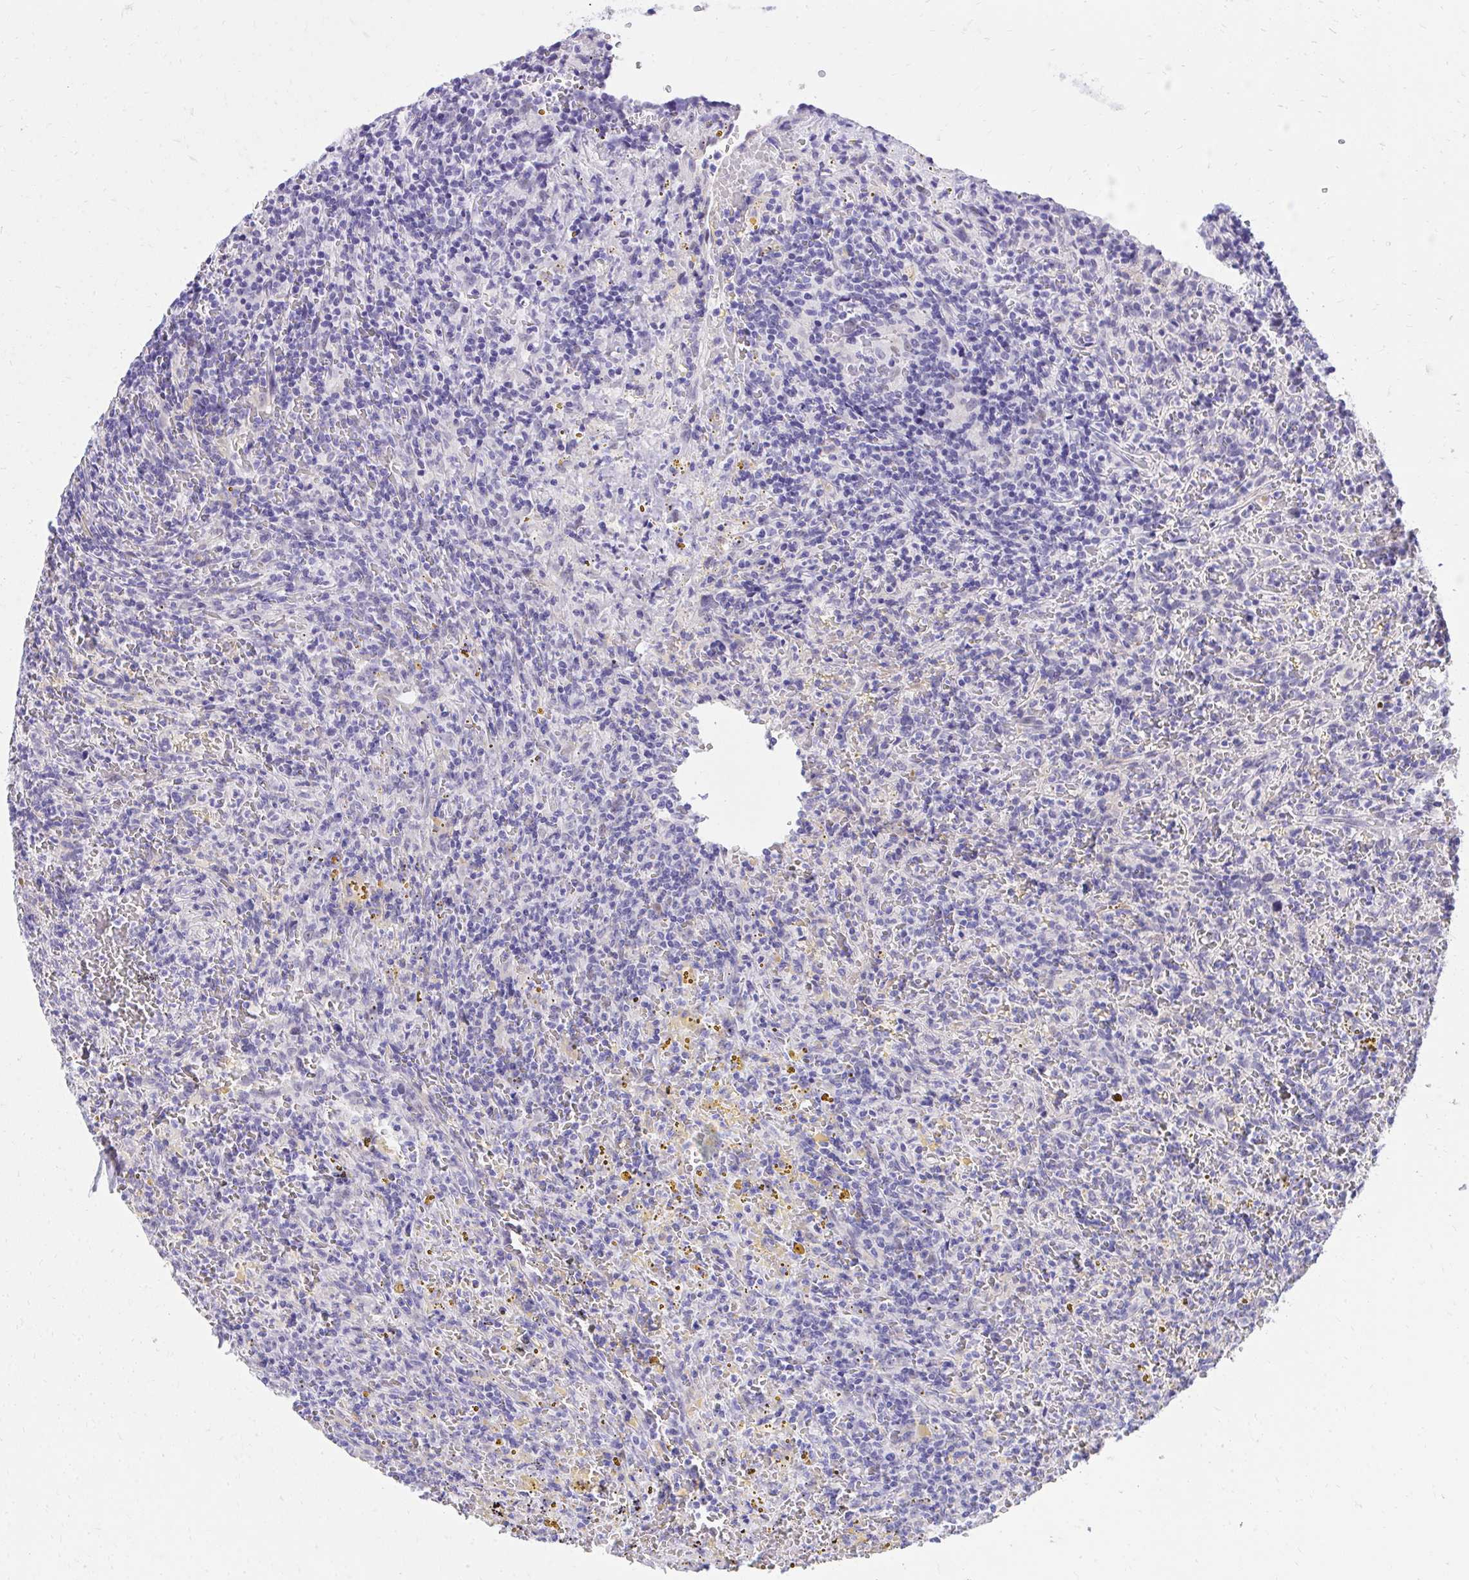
{"staining": {"intensity": "negative", "quantity": "none", "location": "none"}, "tissue": "lymphoma", "cell_type": "Tumor cells", "image_type": "cancer", "snomed": [{"axis": "morphology", "description": "Malignant lymphoma, non-Hodgkin's type, Low grade"}, {"axis": "topography", "description": "Spleen"}], "caption": "There is no significant expression in tumor cells of lymphoma.", "gene": "KLK1", "patient": {"sex": "female", "age": 70}}